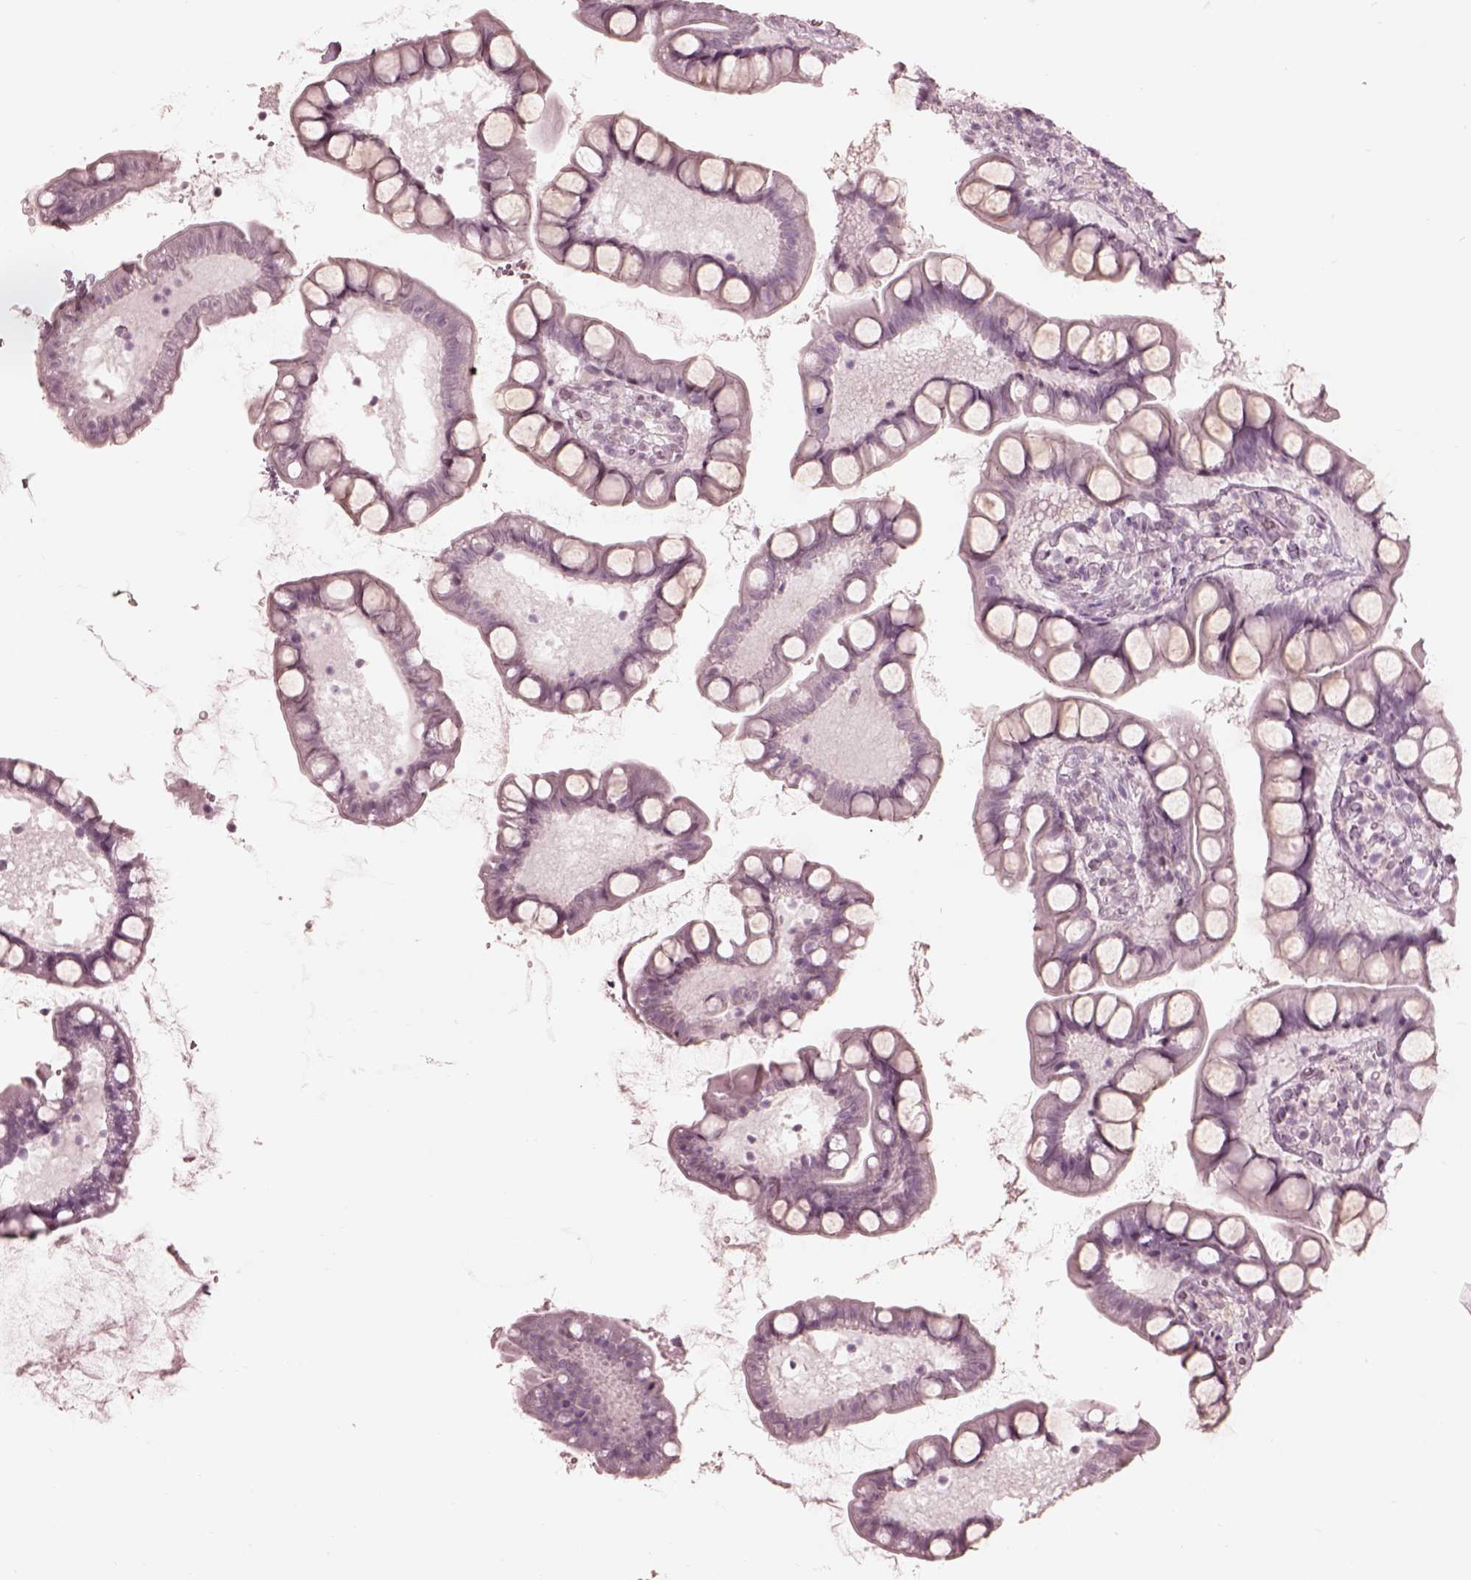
{"staining": {"intensity": "moderate", "quantity": "<25%", "location": "cytoplasmic/membranous"}, "tissue": "small intestine", "cell_type": "Glandular cells", "image_type": "normal", "snomed": [{"axis": "morphology", "description": "Normal tissue, NOS"}, {"axis": "topography", "description": "Small intestine"}], "caption": "Brown immunohistochemical staining in unremarkable small intestine exhibits moderate cytoplasmic/membranous expression in approximately <25% of glandular cells.", "gene": "GARIN4", "patient": {"sex": "male", "age": 70}}